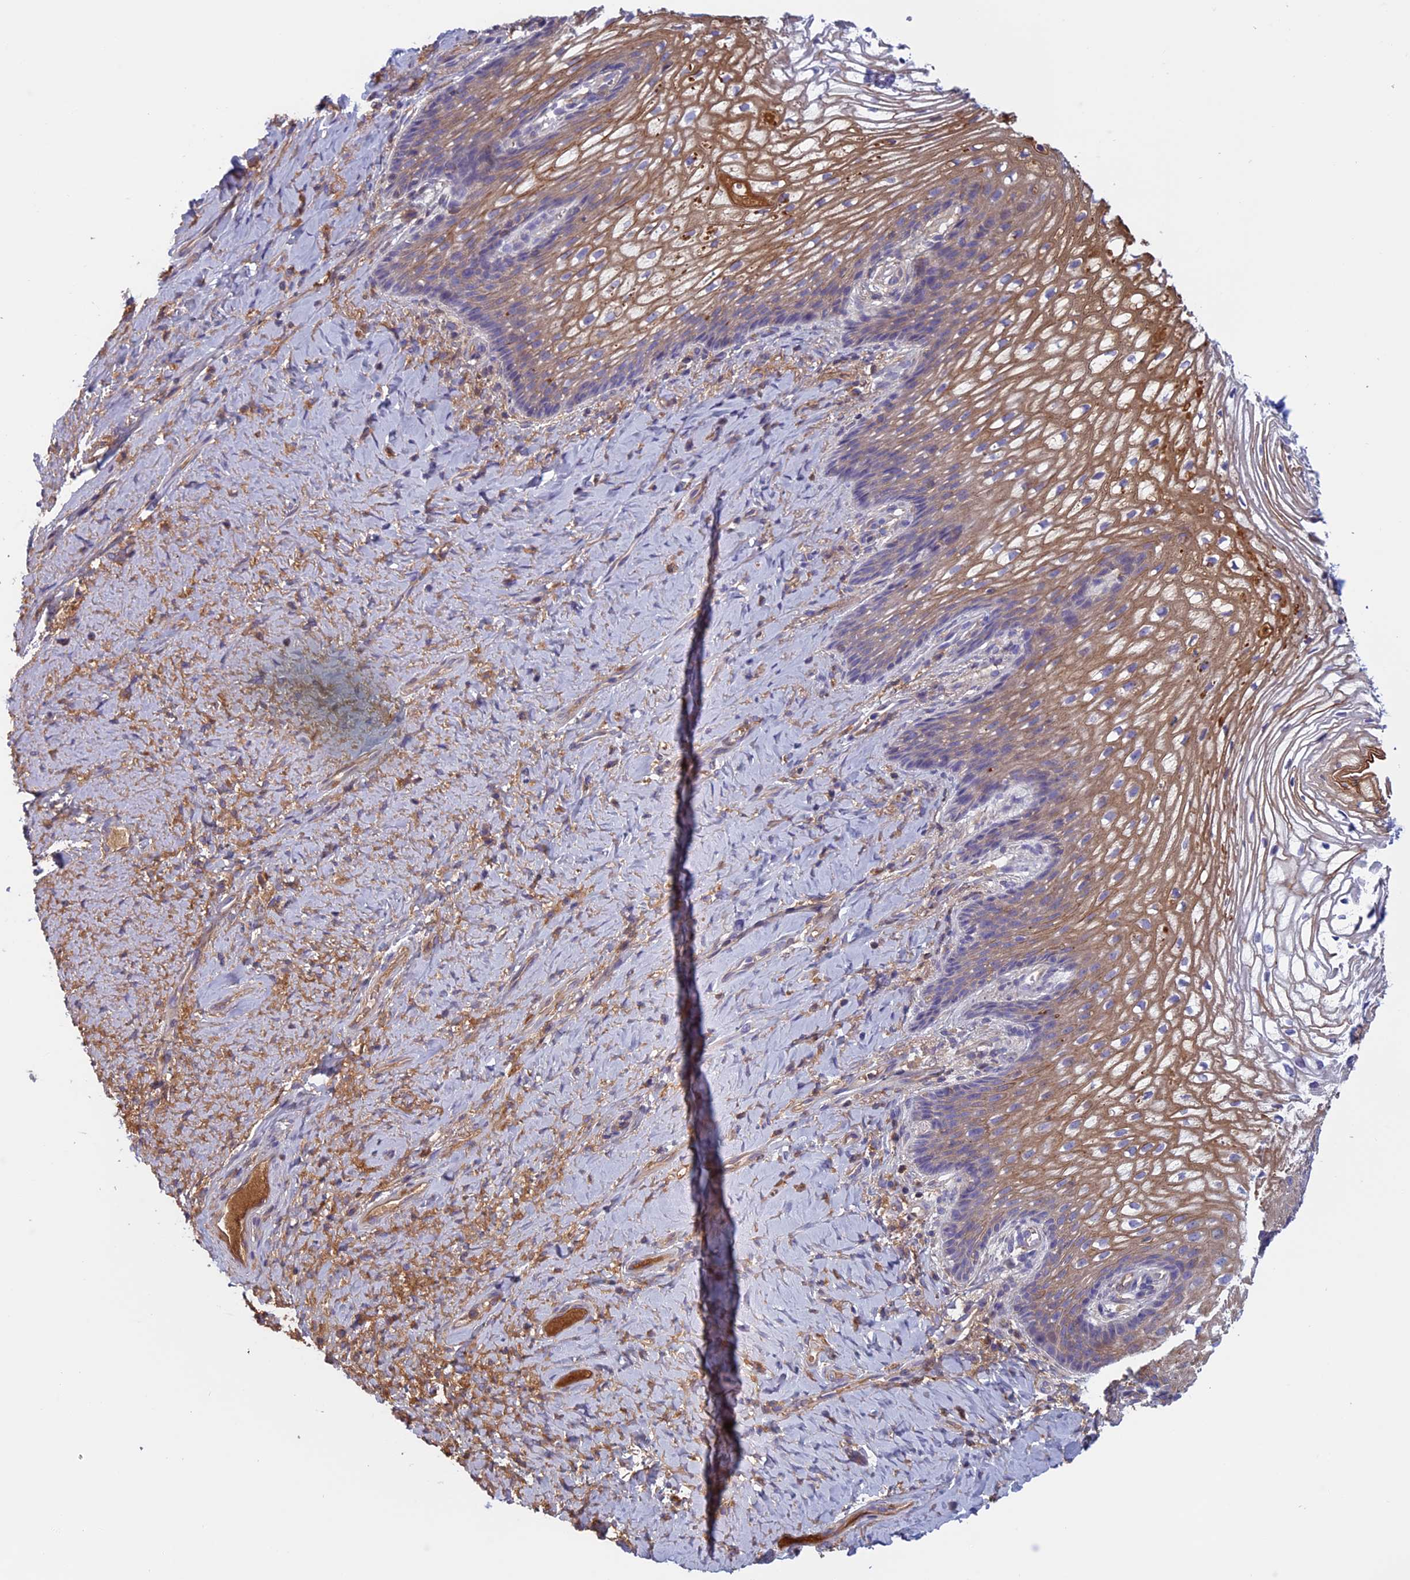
{"staining": {"intensity": "moderate", "quantity": "<25%", "location": "cytoplasmic/membranous"}, "tissue": "vagina", "cell_type": "Squamous epithelial cells", "image_type": "normal", "snomed": [{"axis": "morphology", "description": "Normal tissue, NOS"}, {"axis": "topography", "description": "Vagina"}], "caption": "High-power microscopy captured an IHC micrograph of benign vagina, revealing moderate cytoplasmic/membranous positivity in approximately <25% of squamous epithelial cells. (Stains: DAB in brown, nuclei in blue, Microscopy: brightfield microscopy at high magnification).", "gene": "ANGPTL2", "patient": {"sex": "female", "age": 60}}